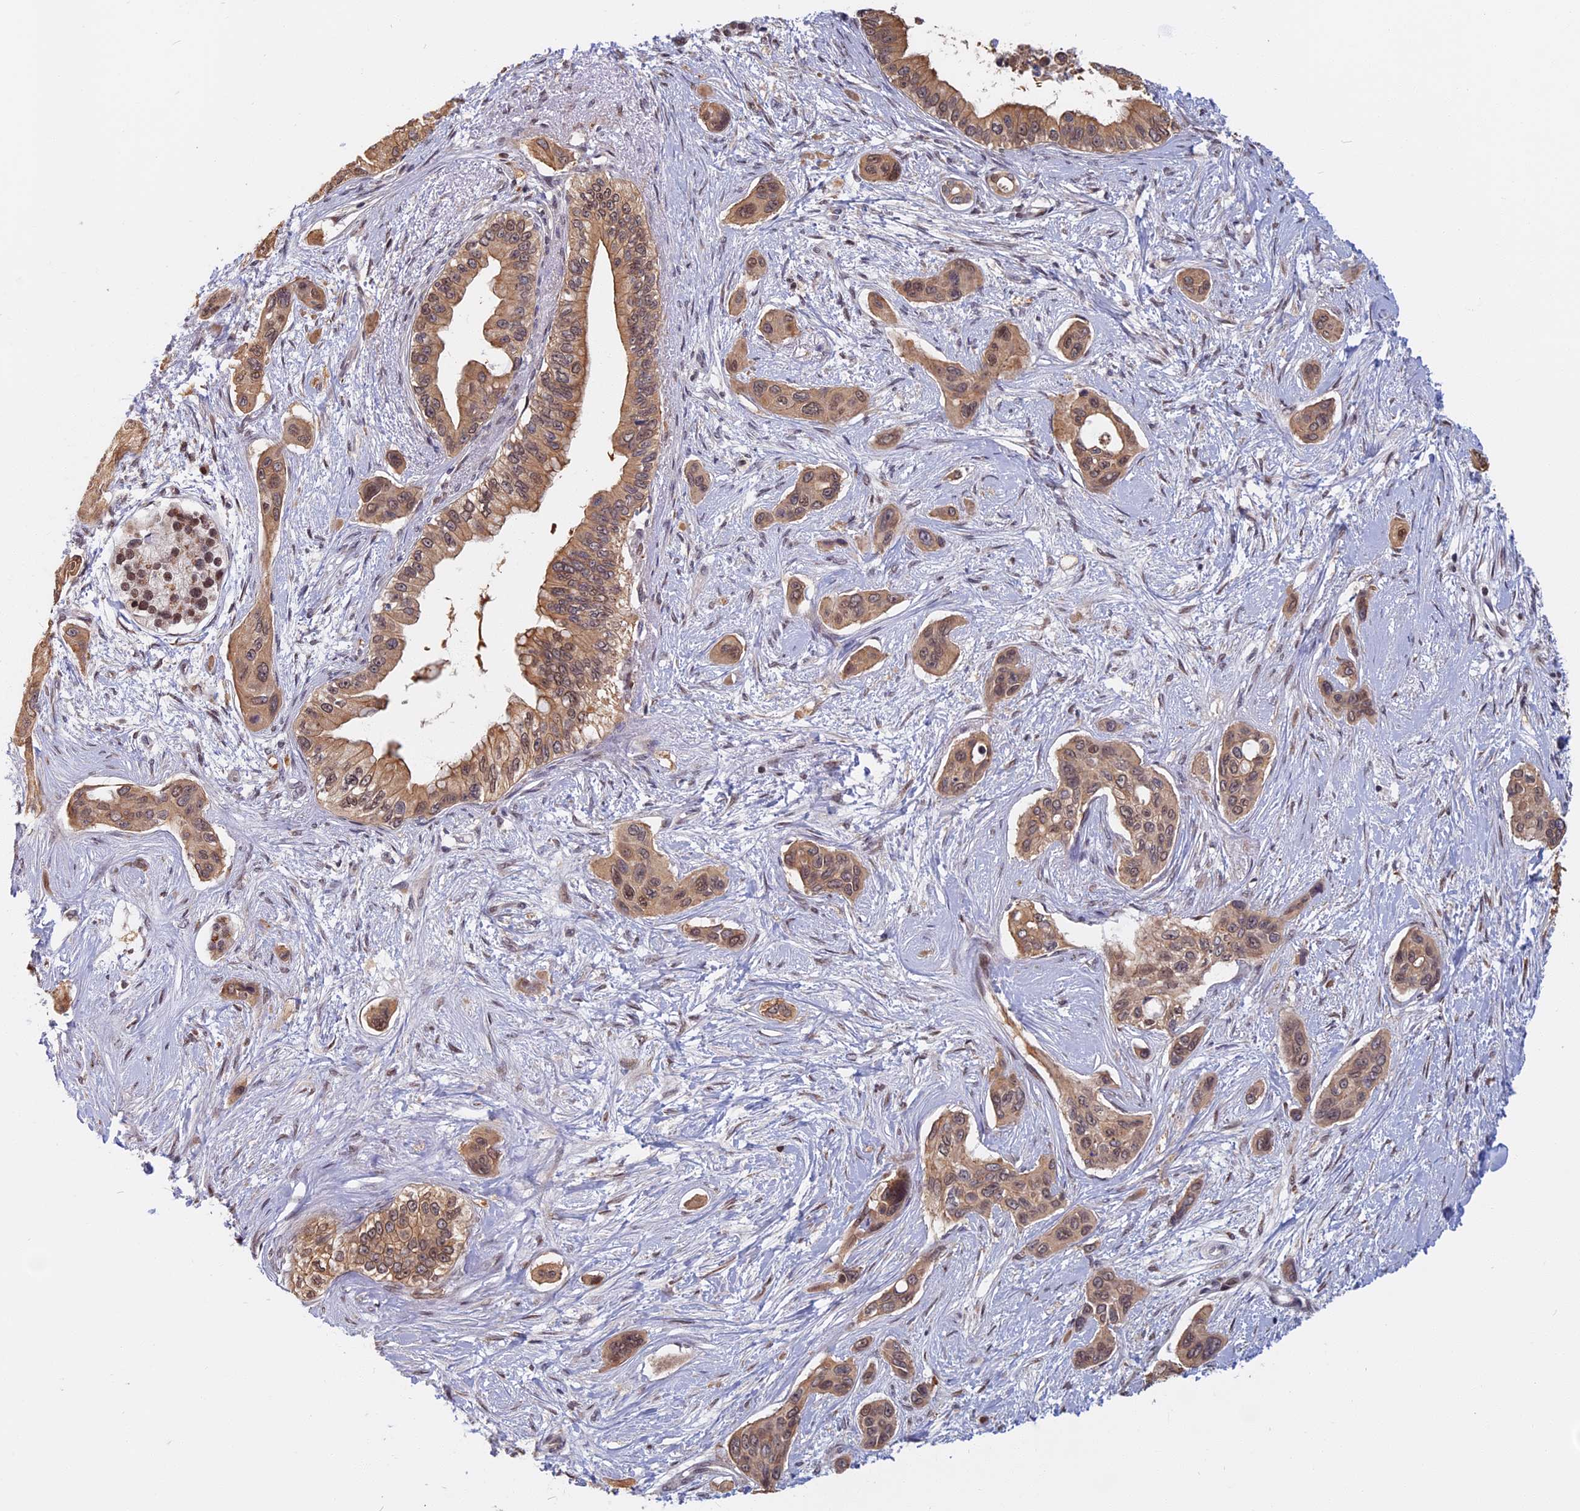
{"staining": {"intensity": "moderate", "quantity": ">75%", "location": "cytoplasmic/membranous,nuclear"}, "tissue": "pancreatic cancer", "cell_type": "Tumor cells", "image_type": "cancer", "snomed": [{"axis": "morphology", "description": "Adenocarcinoma, NOS"}, {"axis": "topography", "description": "Pancreas"}], "caption": "IHC (DAB (3,3'-diaminobenzidine)) staining of human pancreatic cancer (adenocarcinoma) demonstrates moderate cytoplasmic/membranous and nuclear protein expression in approximately >75% of tumor cells.", "gene": "CCDC113", "patient": {"sex": "male", "age": 72}}